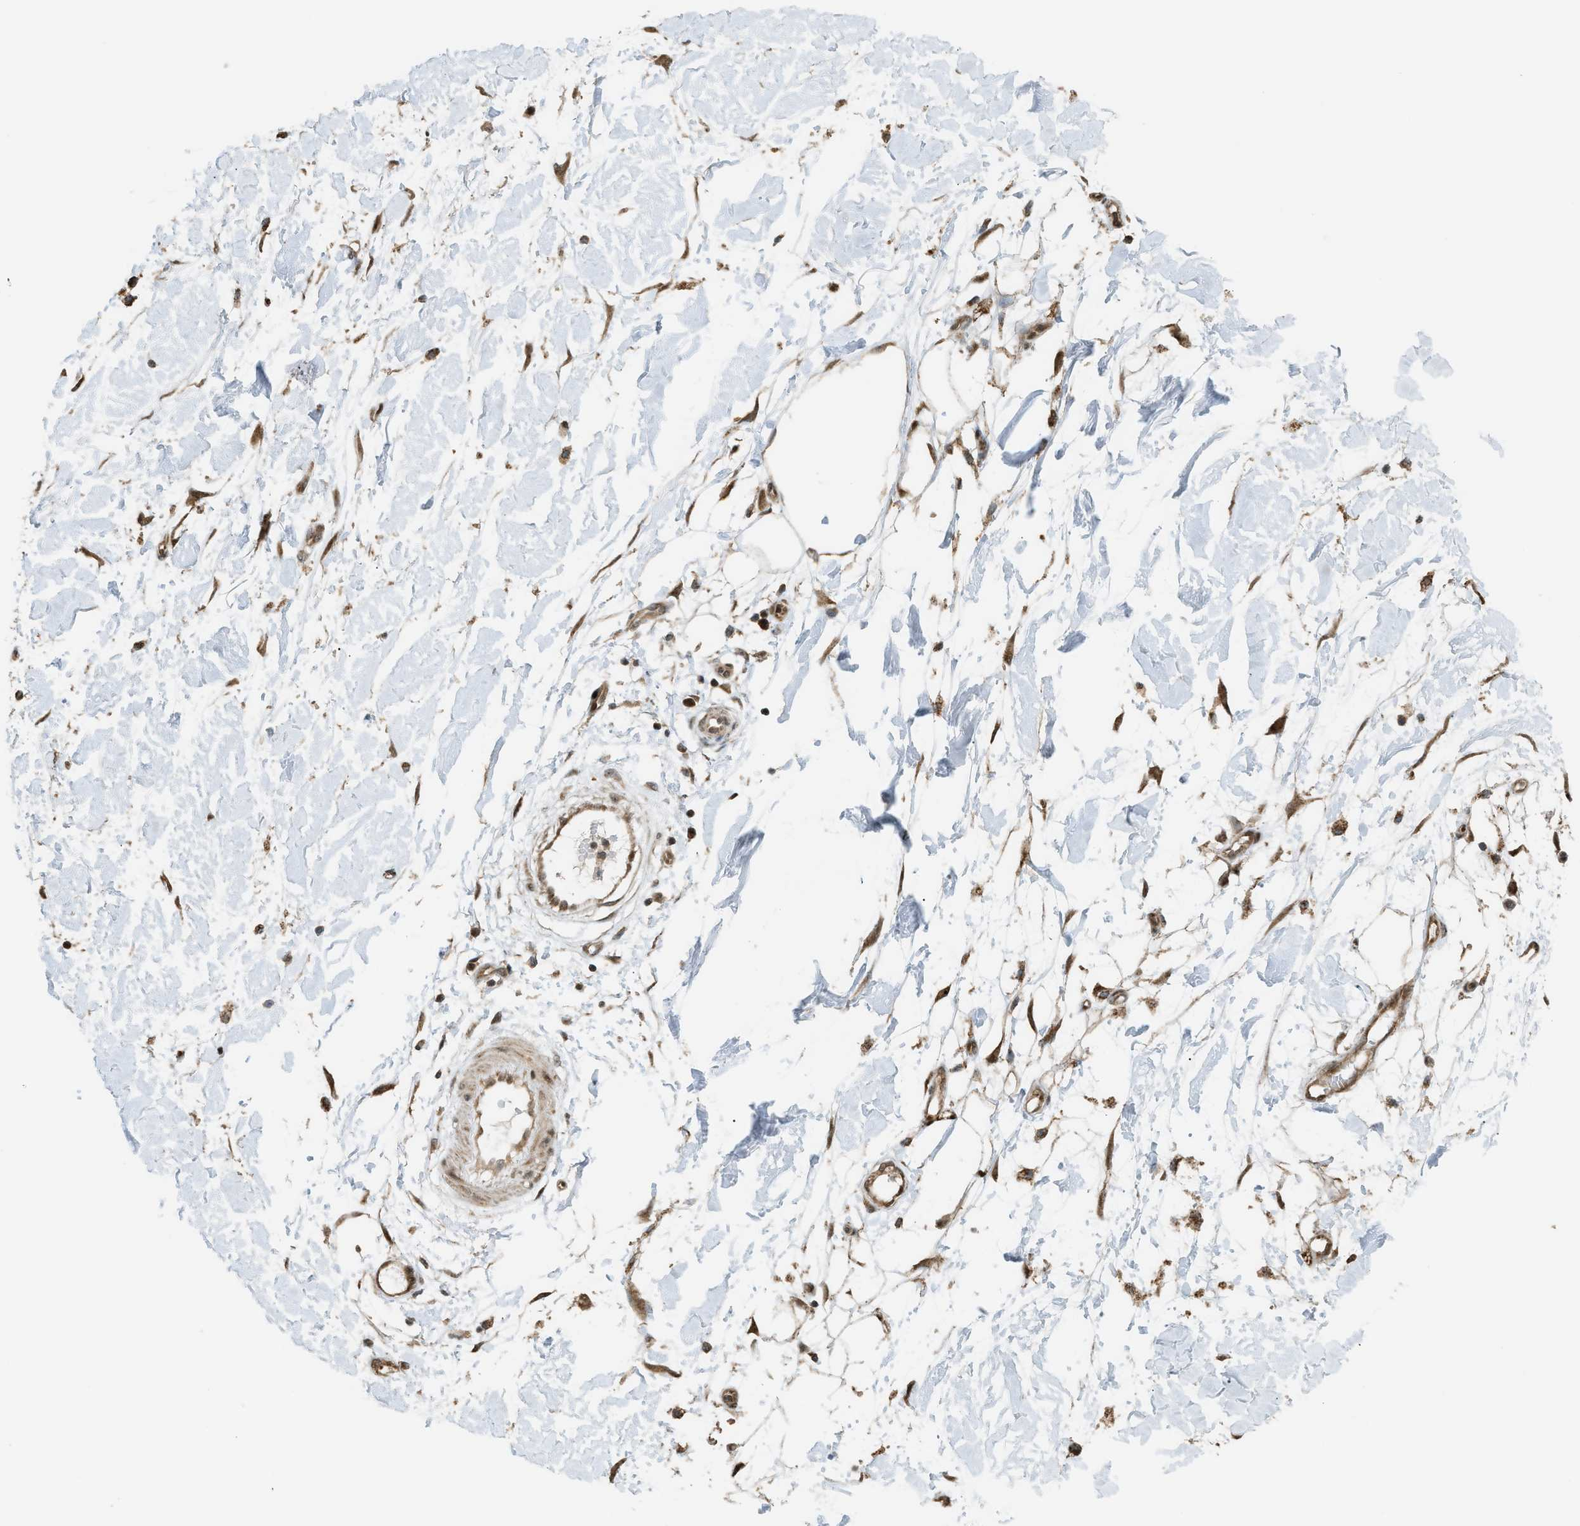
{"staining": {"intensity": "moderate", "quantity": ">75%", "location": "cytoplasmic/membranous,nuclear"}, "tissue": "adipose tissue", "cell_type": "Adipocytes", "image_type": "normal", "snomed": [{"axis": "morphology", "description": "Normal tissue, NOS"}, {"axis": "morphology", "description": "Squamous cell carcinoma, NOS"}, {"axis": "topography", "description": "Skin"}, {"axis": "topography", "description": "Peripheral nerve tissue"}], "caption": "Protein expression analysis of benign adipose tissue reveals moderate cytoplasmic/membranous,nuclear staining in about >75% of adipocytes.", "gene": "CCDC186", "patient": {"sex": "male", "age": 83}}